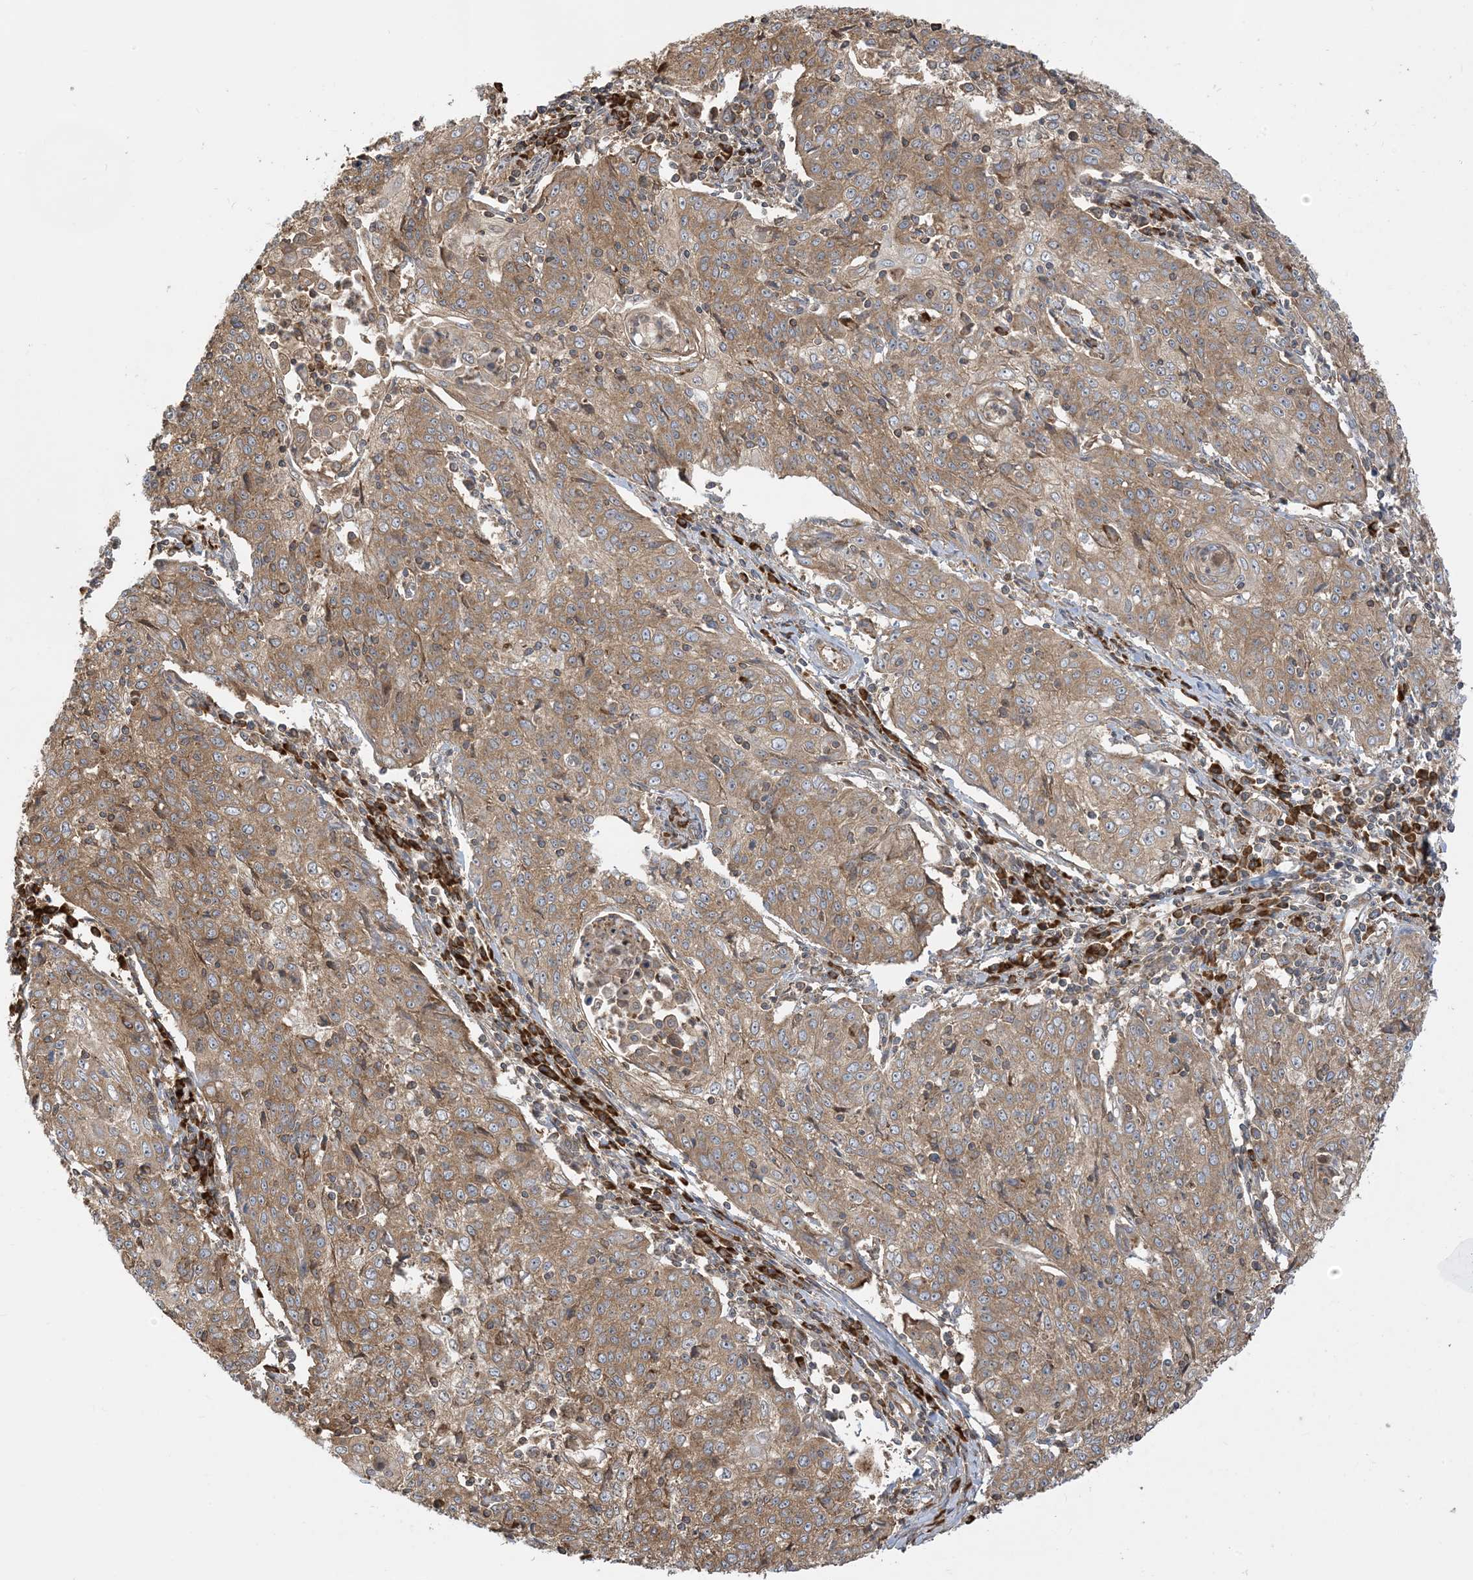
{"staining": {"intensity": "moderate", "quantity": ">75%", "location": "cytoplasmic/membranous"}, "tissue": "cervical cancer", "cell_type": "Tumor cells", "image_type": "cancer", "snomed": [{"axis": "morphology", "description": "Squamous cell carcinoma, NOS"}, {"axis": "topography", "description": "Cervix"}], "caption": "Immunohistochemistry (IHC) (DAB (3,3'-diaminobenzidine)) staining of human cervical cancer (squamous cell carcinoma) exhibits moderate cytoplasmic/membranous protein positivity in about >75% of tumor cells.", "gene": "SRP72", "patient": {"sex": "female", "age": 48}}